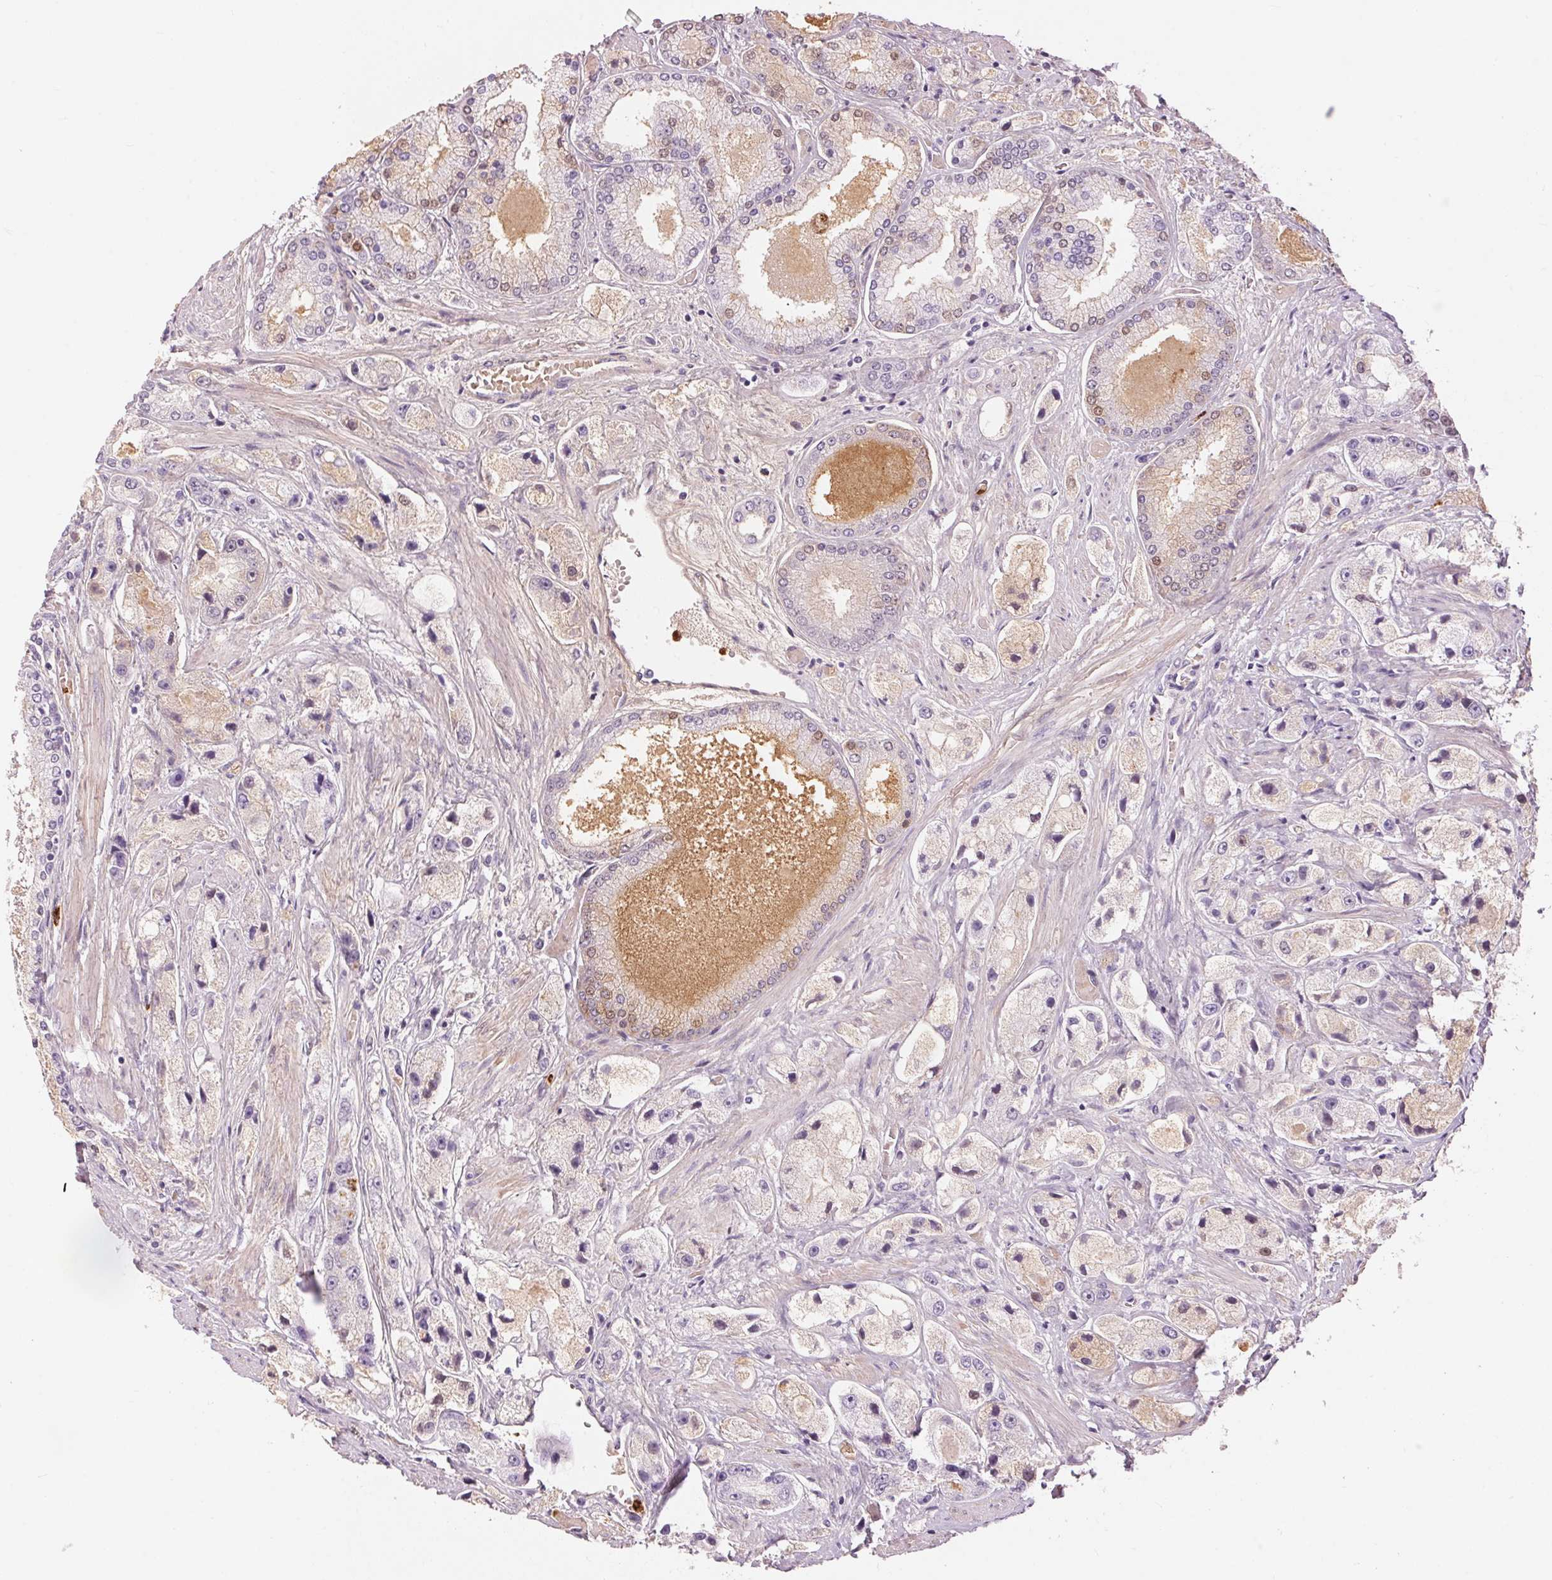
{"staining": {"intensity": "negative", "quantity": "none", "location": "none"}, "tissue": "prostate cancer", "cell_type": "Tumor cells", "image_type": "cancer", "snomed": [{"axis": "morphology", "description": "Adenocarcinoma, High grade"}, {"axis": "topography", "description": "Prostate"}], "caption": "Immunohistochemistry (IHC) histopathology image of neoplastic tissue: human prostate cancer stained with DAB (3,3'-diaminobenzidine) displays no significant protein expression in tumor cells.", "gene": "KLK7", "patient": {"sex": "male", "age": 67}}